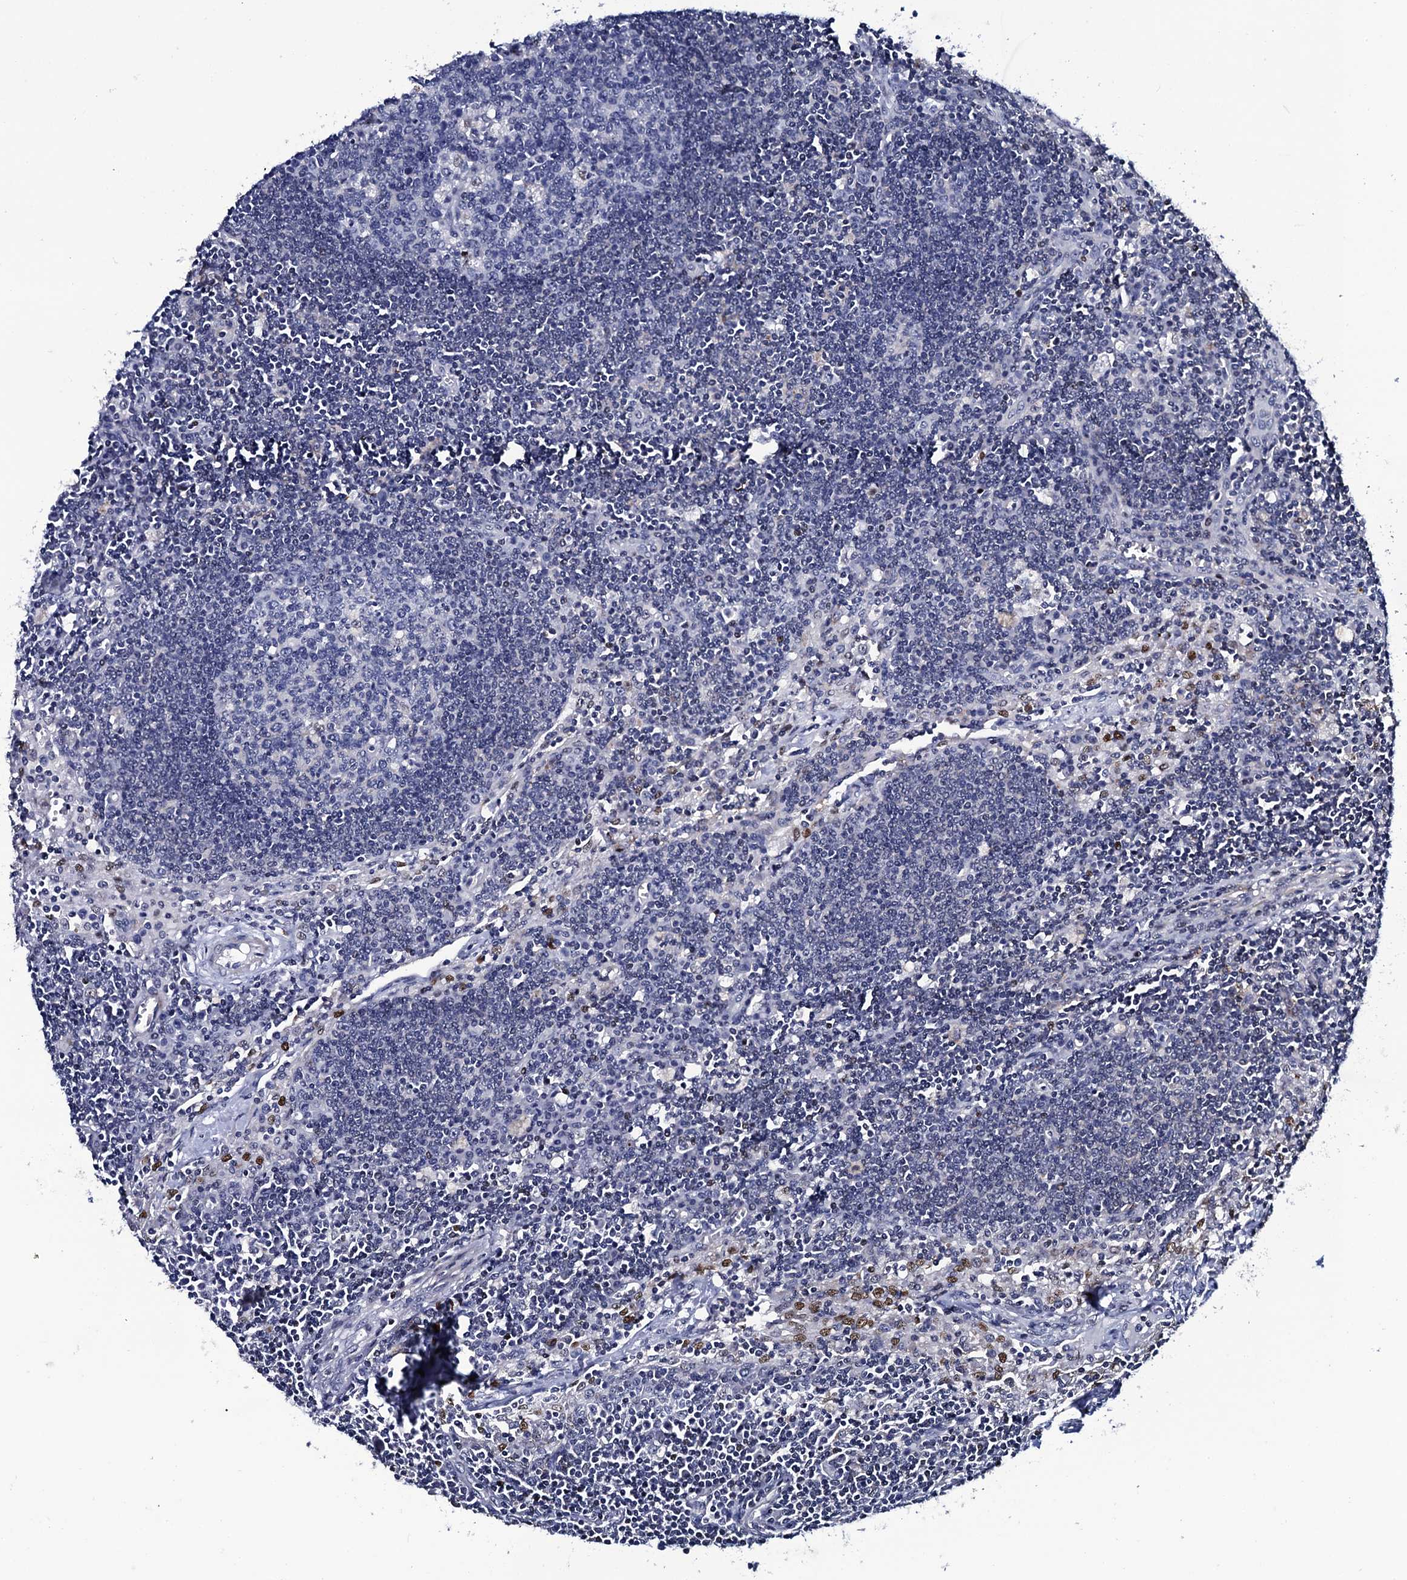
{"staining": {"intensity": "negative", "quantity": "none", "location": "none"}, "tissue": "lymph node", "cell_type": "Germinal center cells", "image_type": "normal", "snomed": [{"axis": "morphology", "description": "Normal tissue, NOS"}, {"axis": "topography", "description": "Lymph node"}], "caption": "Protein analysis of benign lymph node demonstrates no significant expression in germinal center cells. Brightfield microscopy of IHC stained with DAB (brown) and hematoxylin (blue), captured at high magnification.", "gene": "NPM2", "patient": {"sex": "male", "age": 58}}